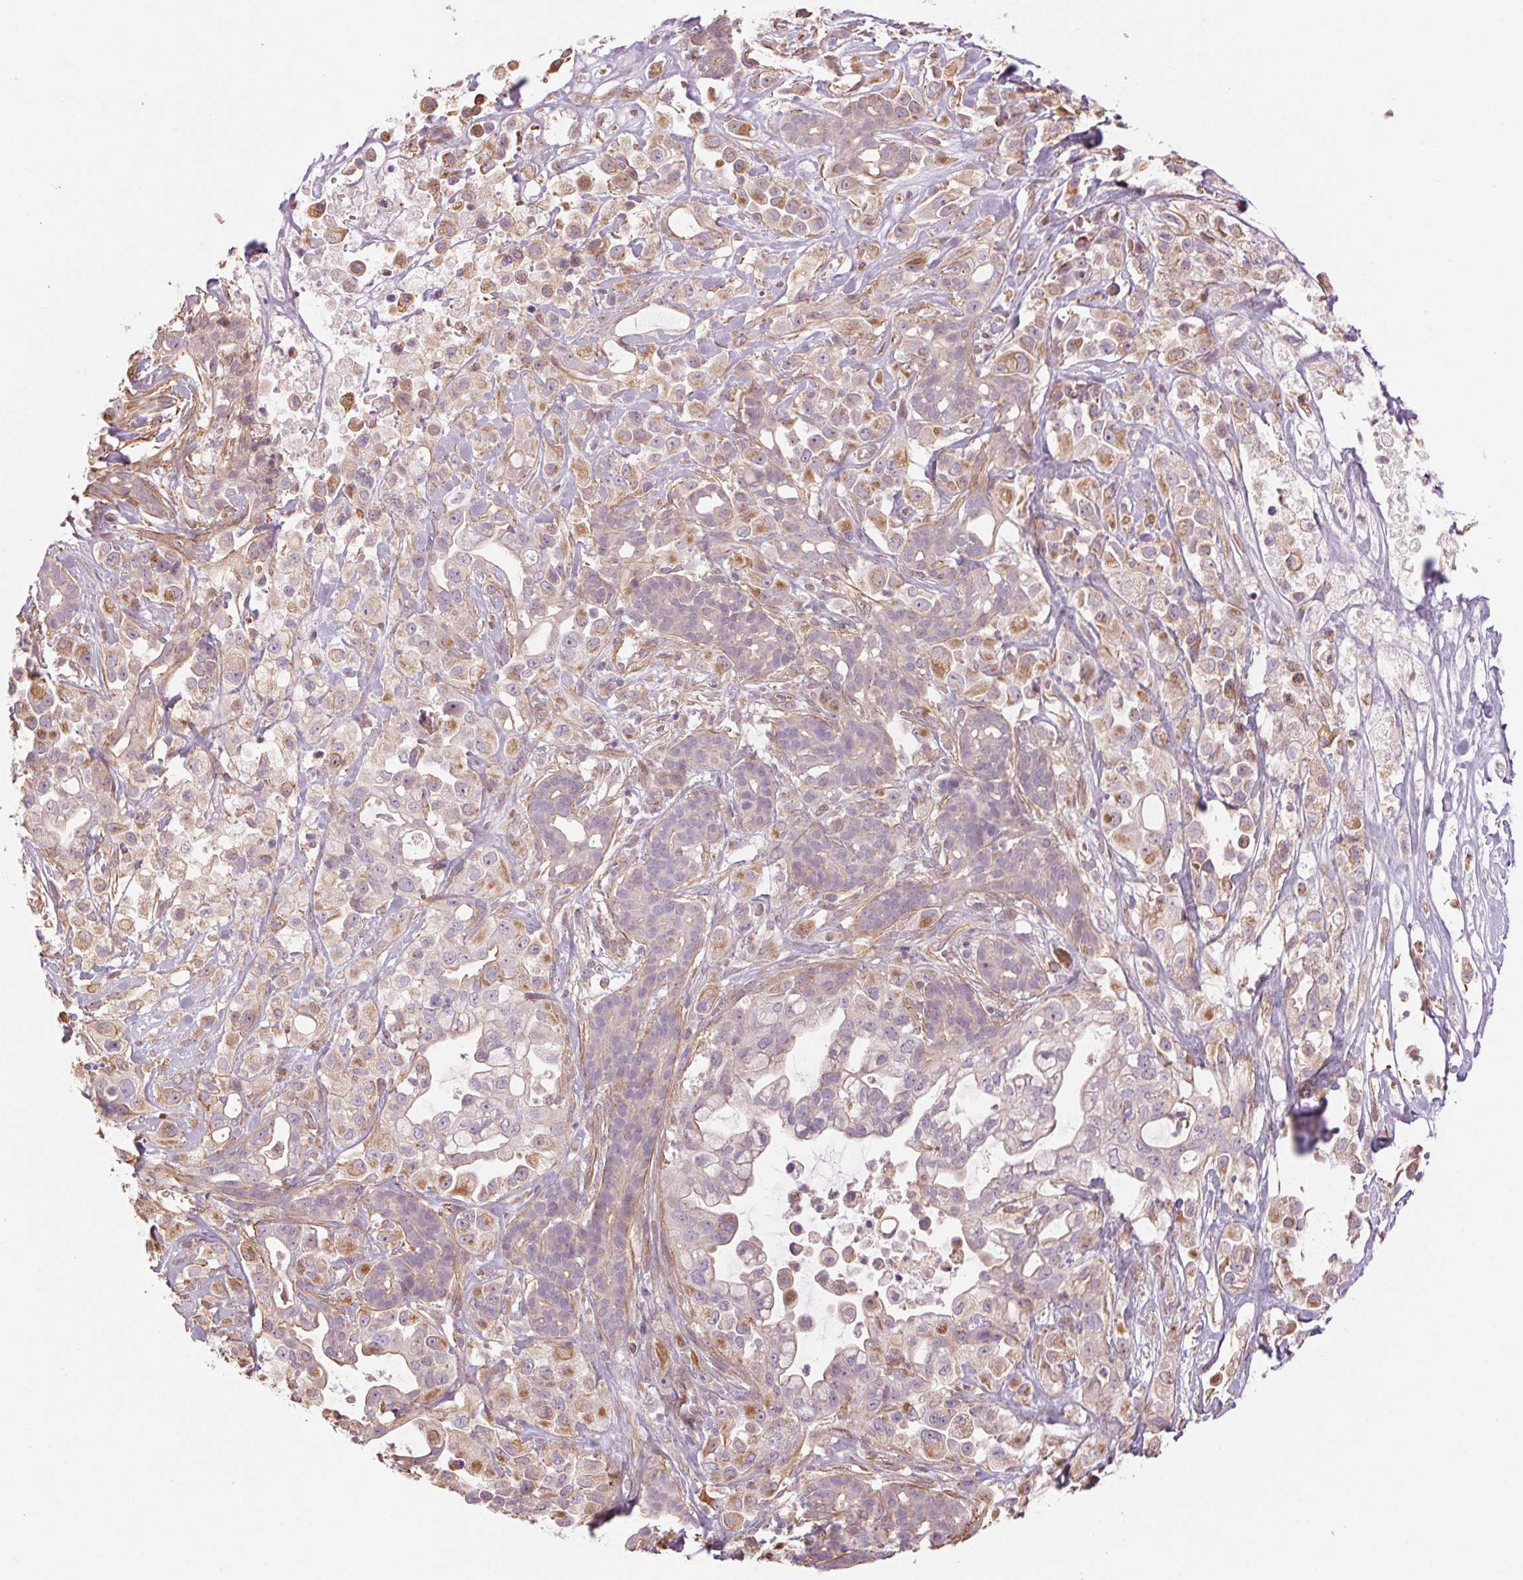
{"staining": {"intensity": "weak", "quantity": "<25%", "location": "cytoplasmic/membranous"}, "tissue": "pancreatic cancer", "cell_type": "Tumor cells", "image_type": "cancer", "snomed": [{"axis": "morphology", "description": "Adenocarcinoma, NOS"}, {"axis": "topography", "description": "Pancreas"}], "caption": "IHC of pancreatic cancer displays no positivity in tumor cells.", "gene": "CCSER1", "patient": {"sex": "male", "age": 44}}